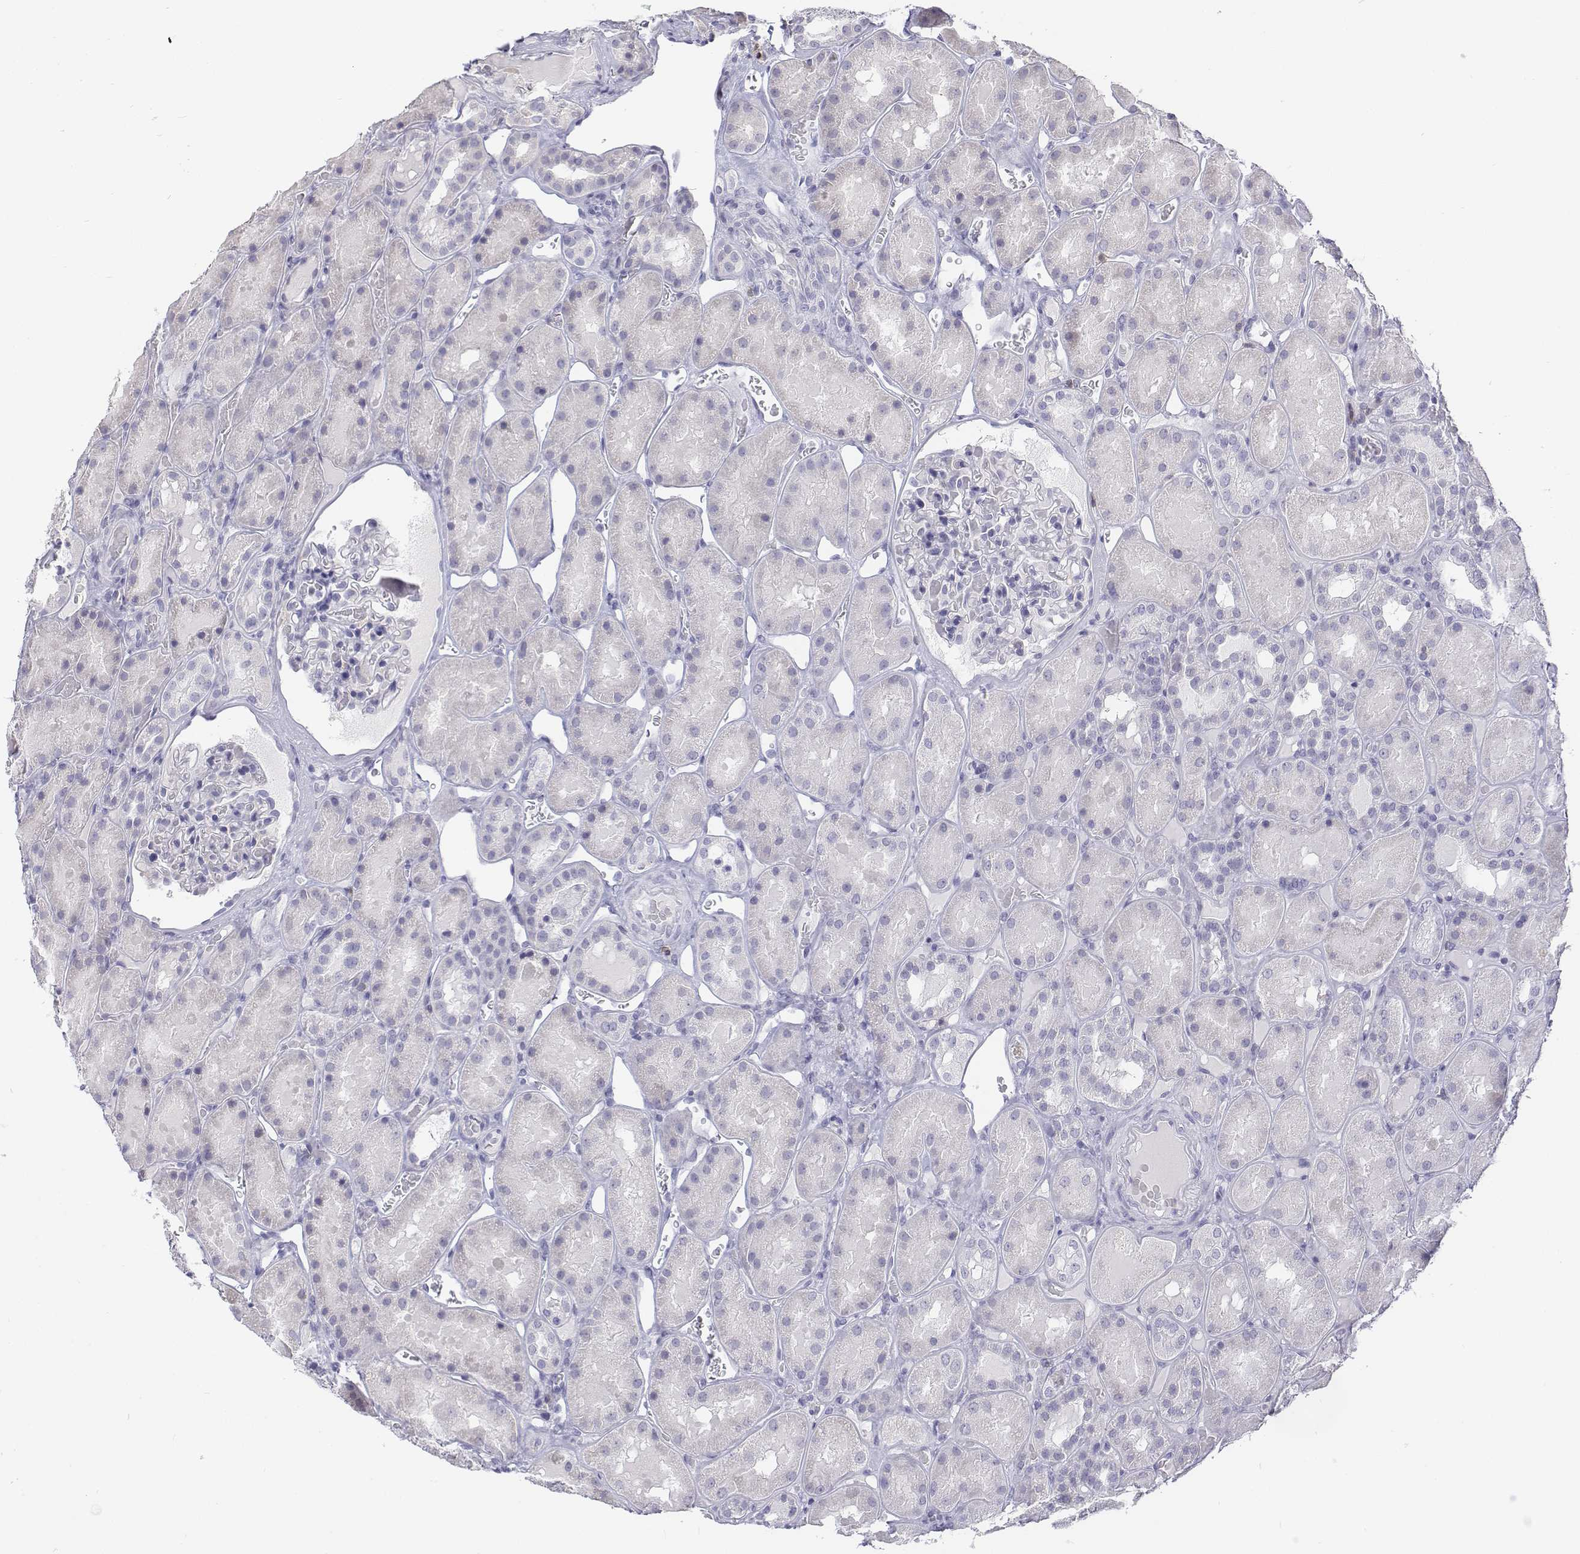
{"staining": {"intensity": "negative", "quantity": "none", "location": "none"}, "tissue": "kidney", "cell_type": "Cells in glomeruli", "image_type": "normal", "snomed": [{"axis": "morphology", "description": "Normal tissue, NOS"}, {"axis": "topography", "description": "Kidney"}], "caption": "Unremarkable kidney was stained to show a protein in brown. There is no significant expression in cells in glomeruli. The staining is performed using DAB (3,3'-diaminobenzidine) brown chromogen with nuclei counter-stained in using hematoxylin.", "gene": "CD3E", "patient": {"sex": "male", "age": 73}}